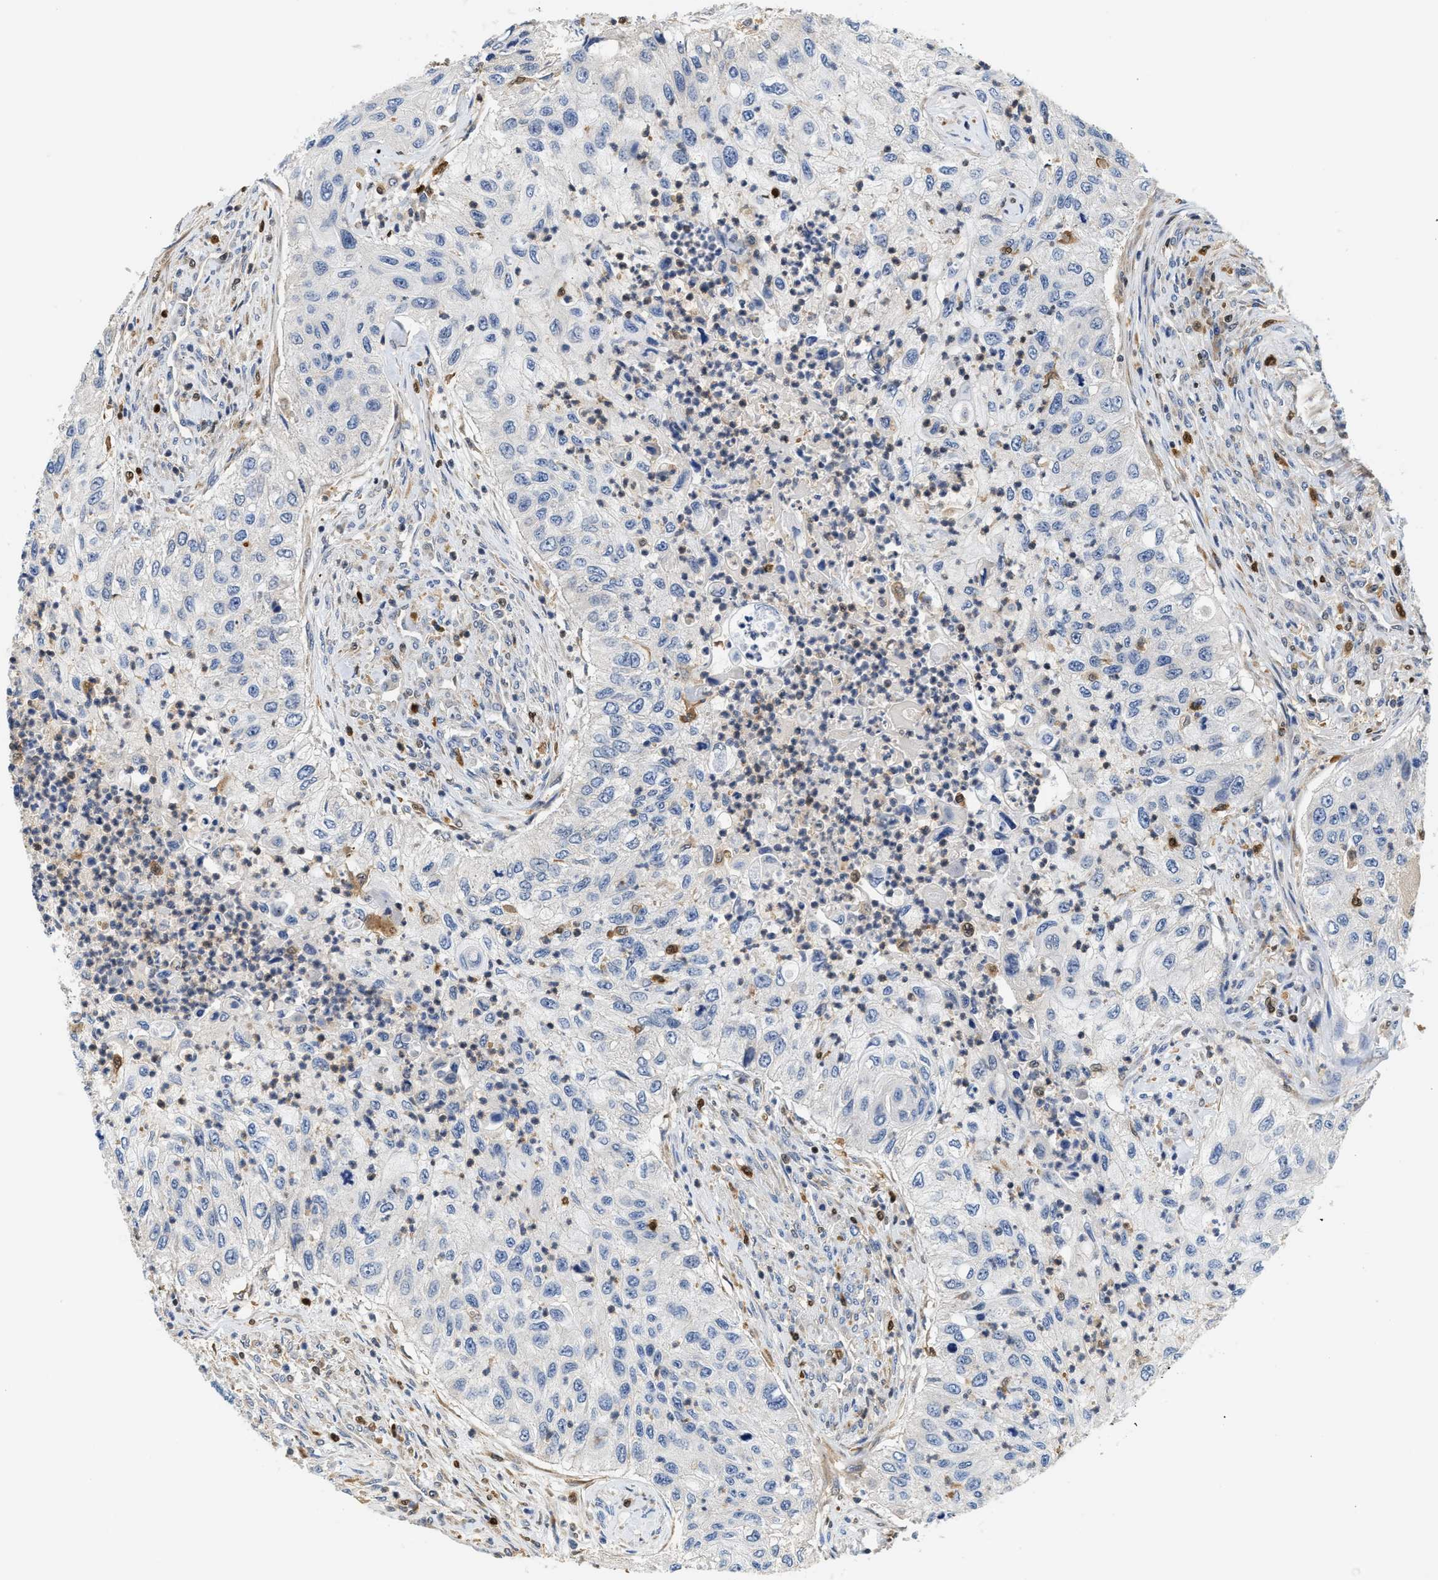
{"staining": {"intensity": "negative", "quantity": "none", "location": "none"}, "tissue": "urothelial cancer", "cell_type": "Tumor cells", "image_type": "cancer", "snomed": [{"axis": "morphology", "description": "Urothelial carcinoma, High grade"}, {"axis": "topography", "description": "Urinary bladder"}], "caption": "This micrograph is of urothelial cancer stained with immunohistochemistry (IHC) to label a protein in brown with the nuclei are counter-stained blue. There is no positivity in tumor cells.", "gene": "SLIT2", "patient": {"sex": "female", "age": 60}}